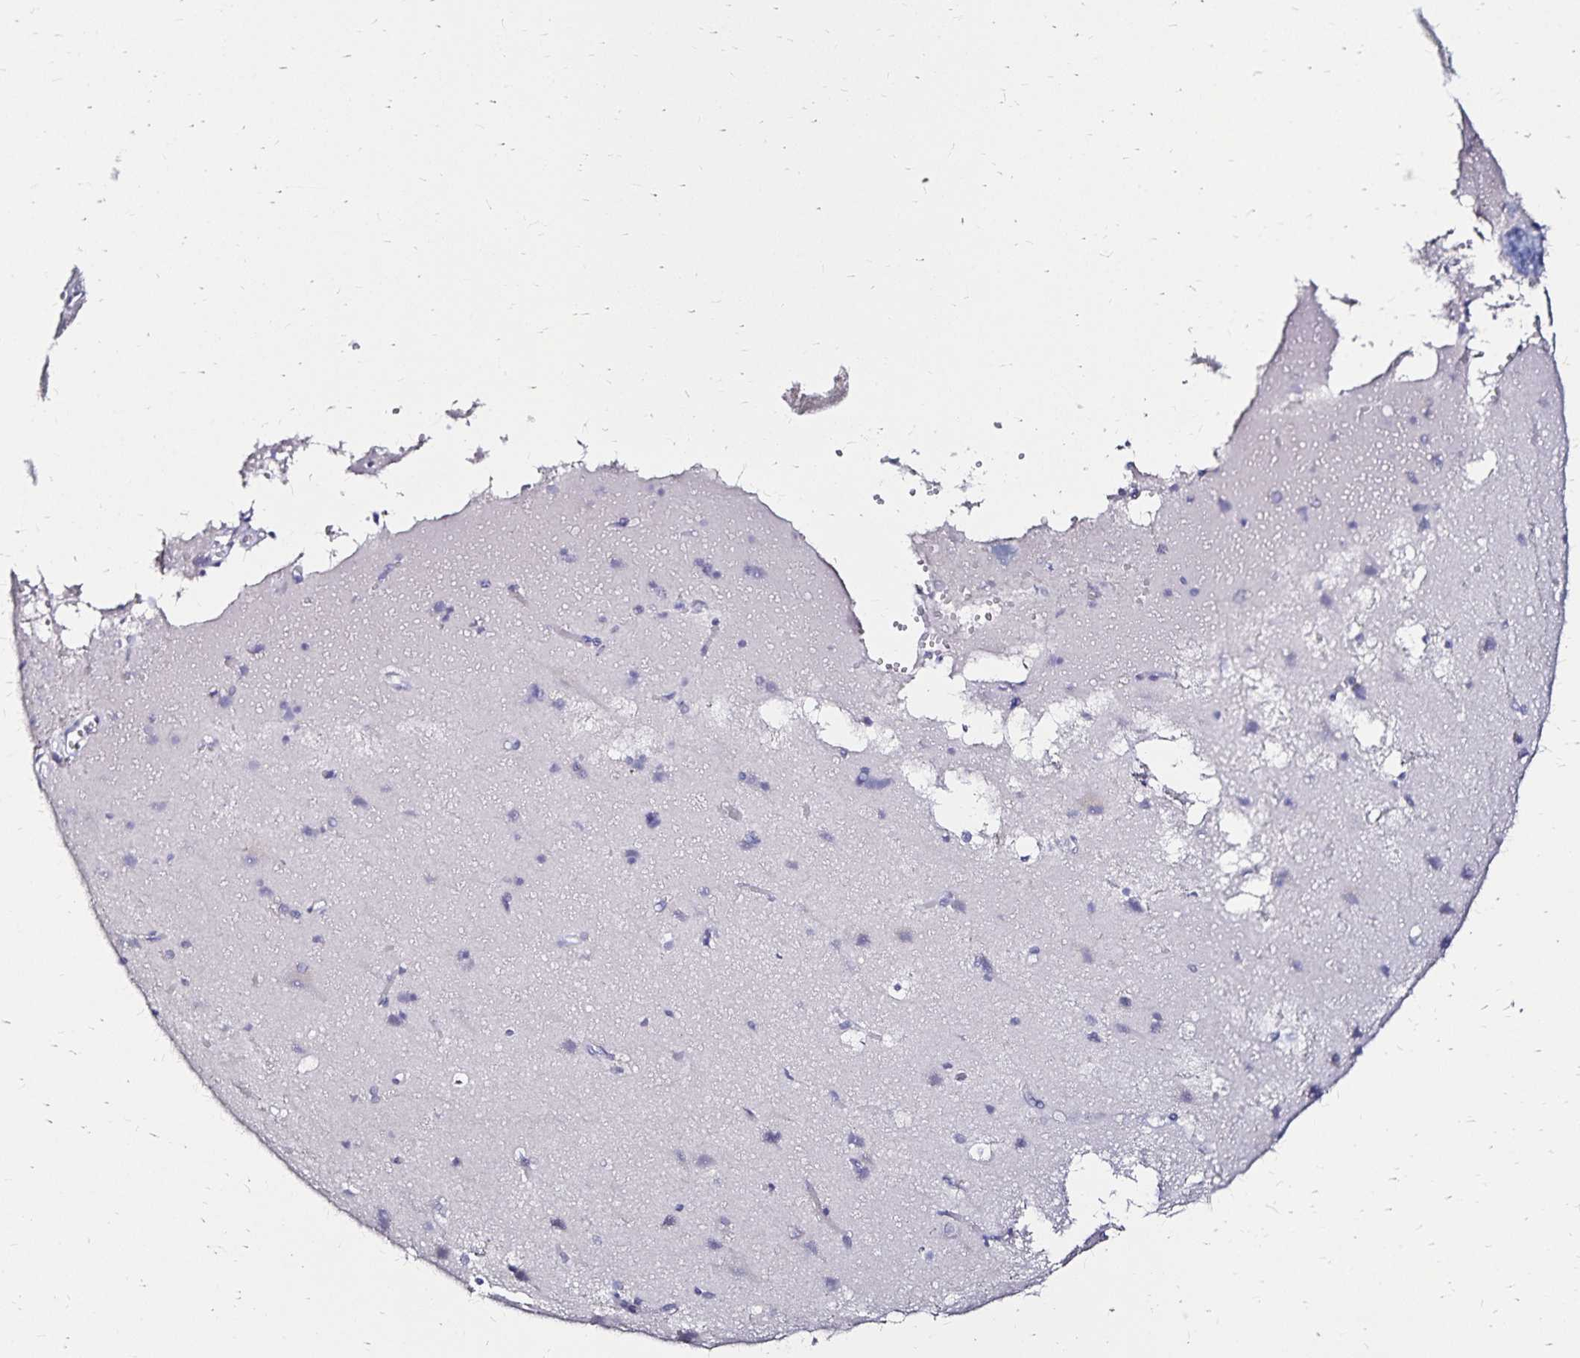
{"staining": {"intensity": "negative", "quantity": "none", "location": "none"}, "tissue": "cerebral cortex", "cell_type": "Endothelial cells", "image_type": "normal", "snomed": [{"axis": "morphology", "description": "Normal tissue, NOS"}, {"axis": "topography", "description": "Cerebral cortex"}], "caption": "This is a image of immunohistochemistry staining of unremarkable cerebral cortex, which shows no expression in endothelial cells.", "gene": "SLC5A1", "patient": {"sex": "male", "age": 37}}